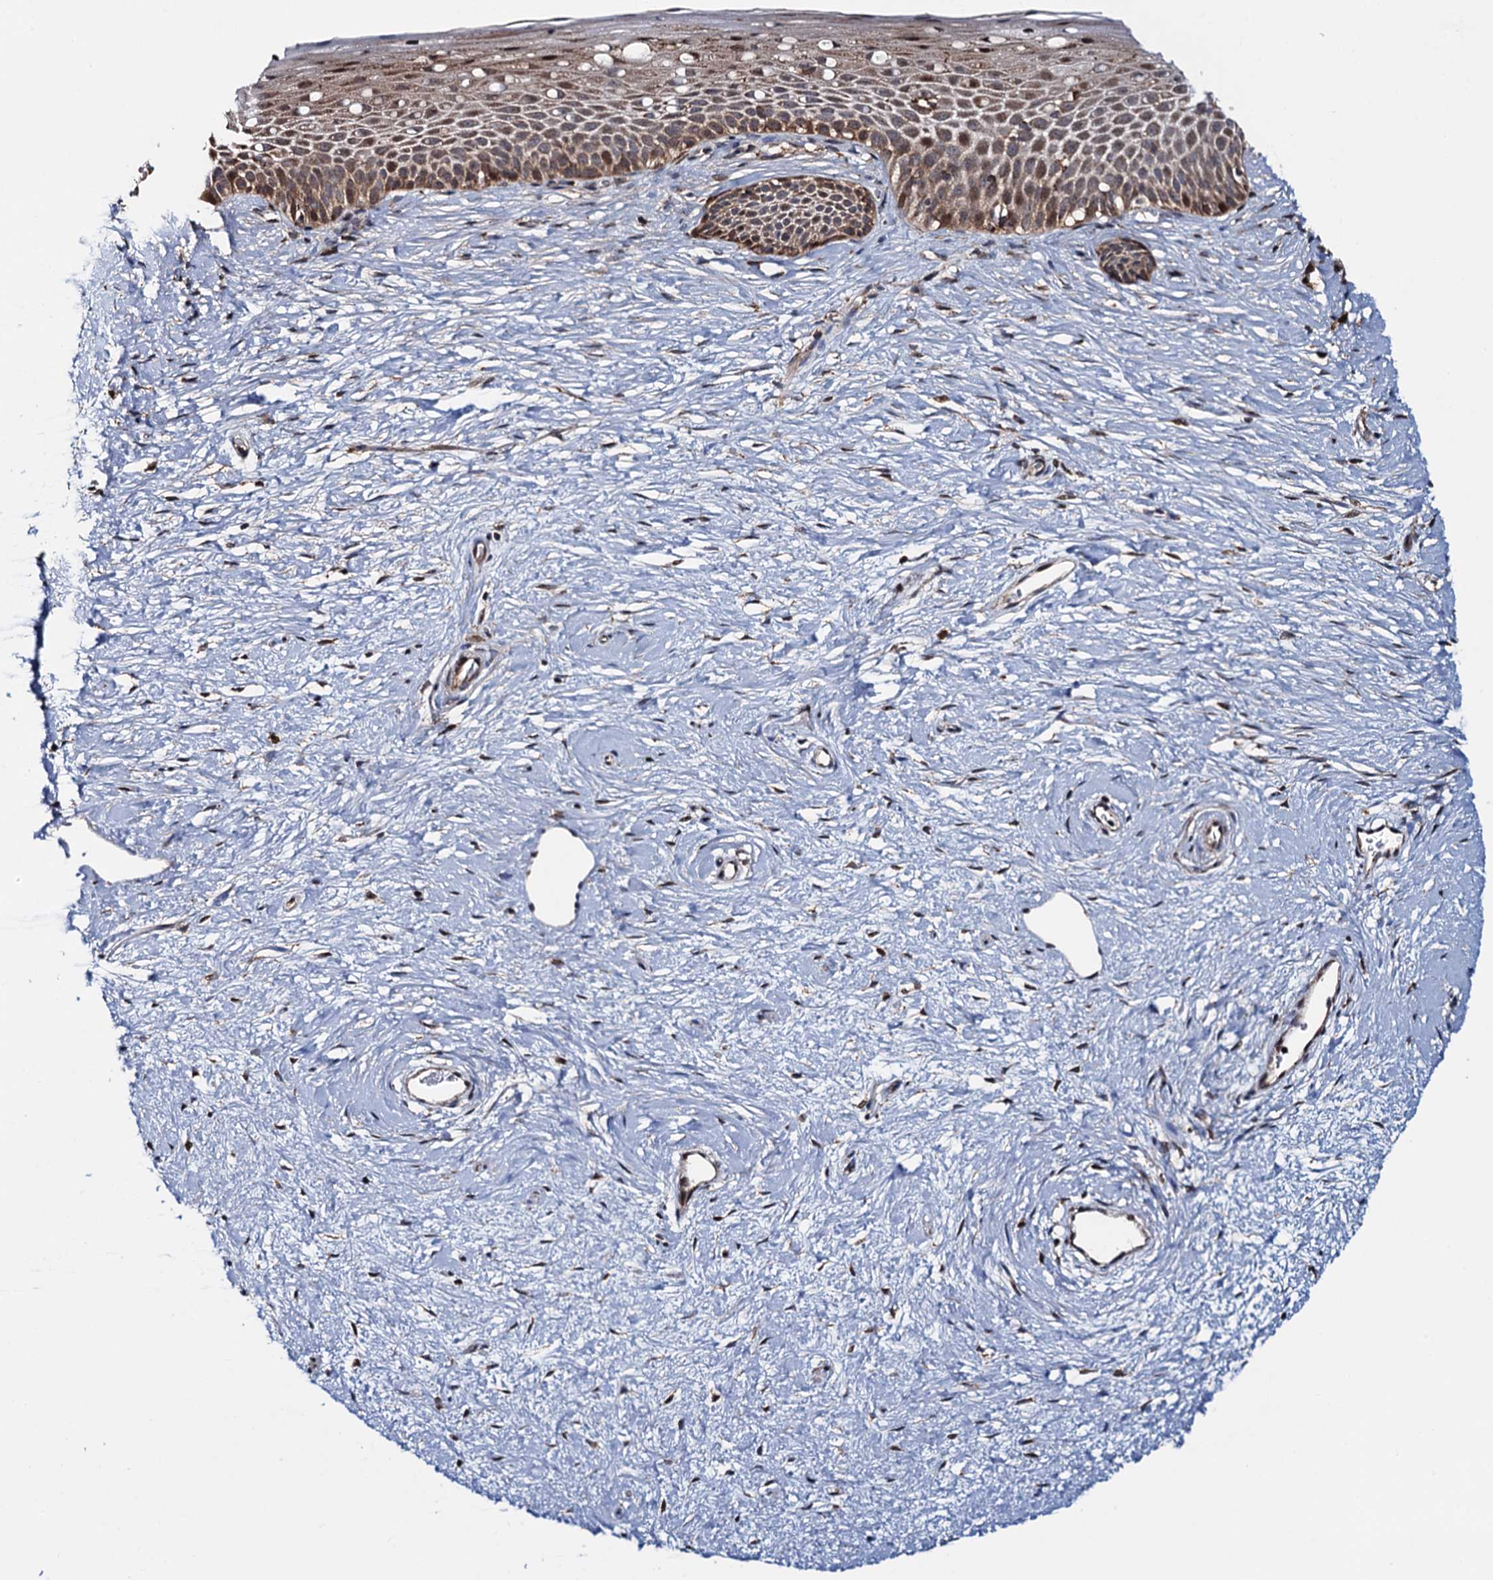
{"staining": {"intensity": "moderate", "quantity": "25%-75%", "location": "cytoplasmic/membranous,nuclear"}, "tissue": "cervix", "cell_type": "Glandular cells", "image_type": "normal", "snomed": [{"axis": "morphology", "description": "Normal tissue, NOS"}, {"axis": "topography", "description": "Cervix"}], "caption": "Cervix stained with DAB IHC displays medium levels of moderate cytoplasmic/membranous,nuclear staining in about 25%-75% of glandular cells.", "gene": "CCDC102A", "patient": {"sex": "female", "age": 57}}